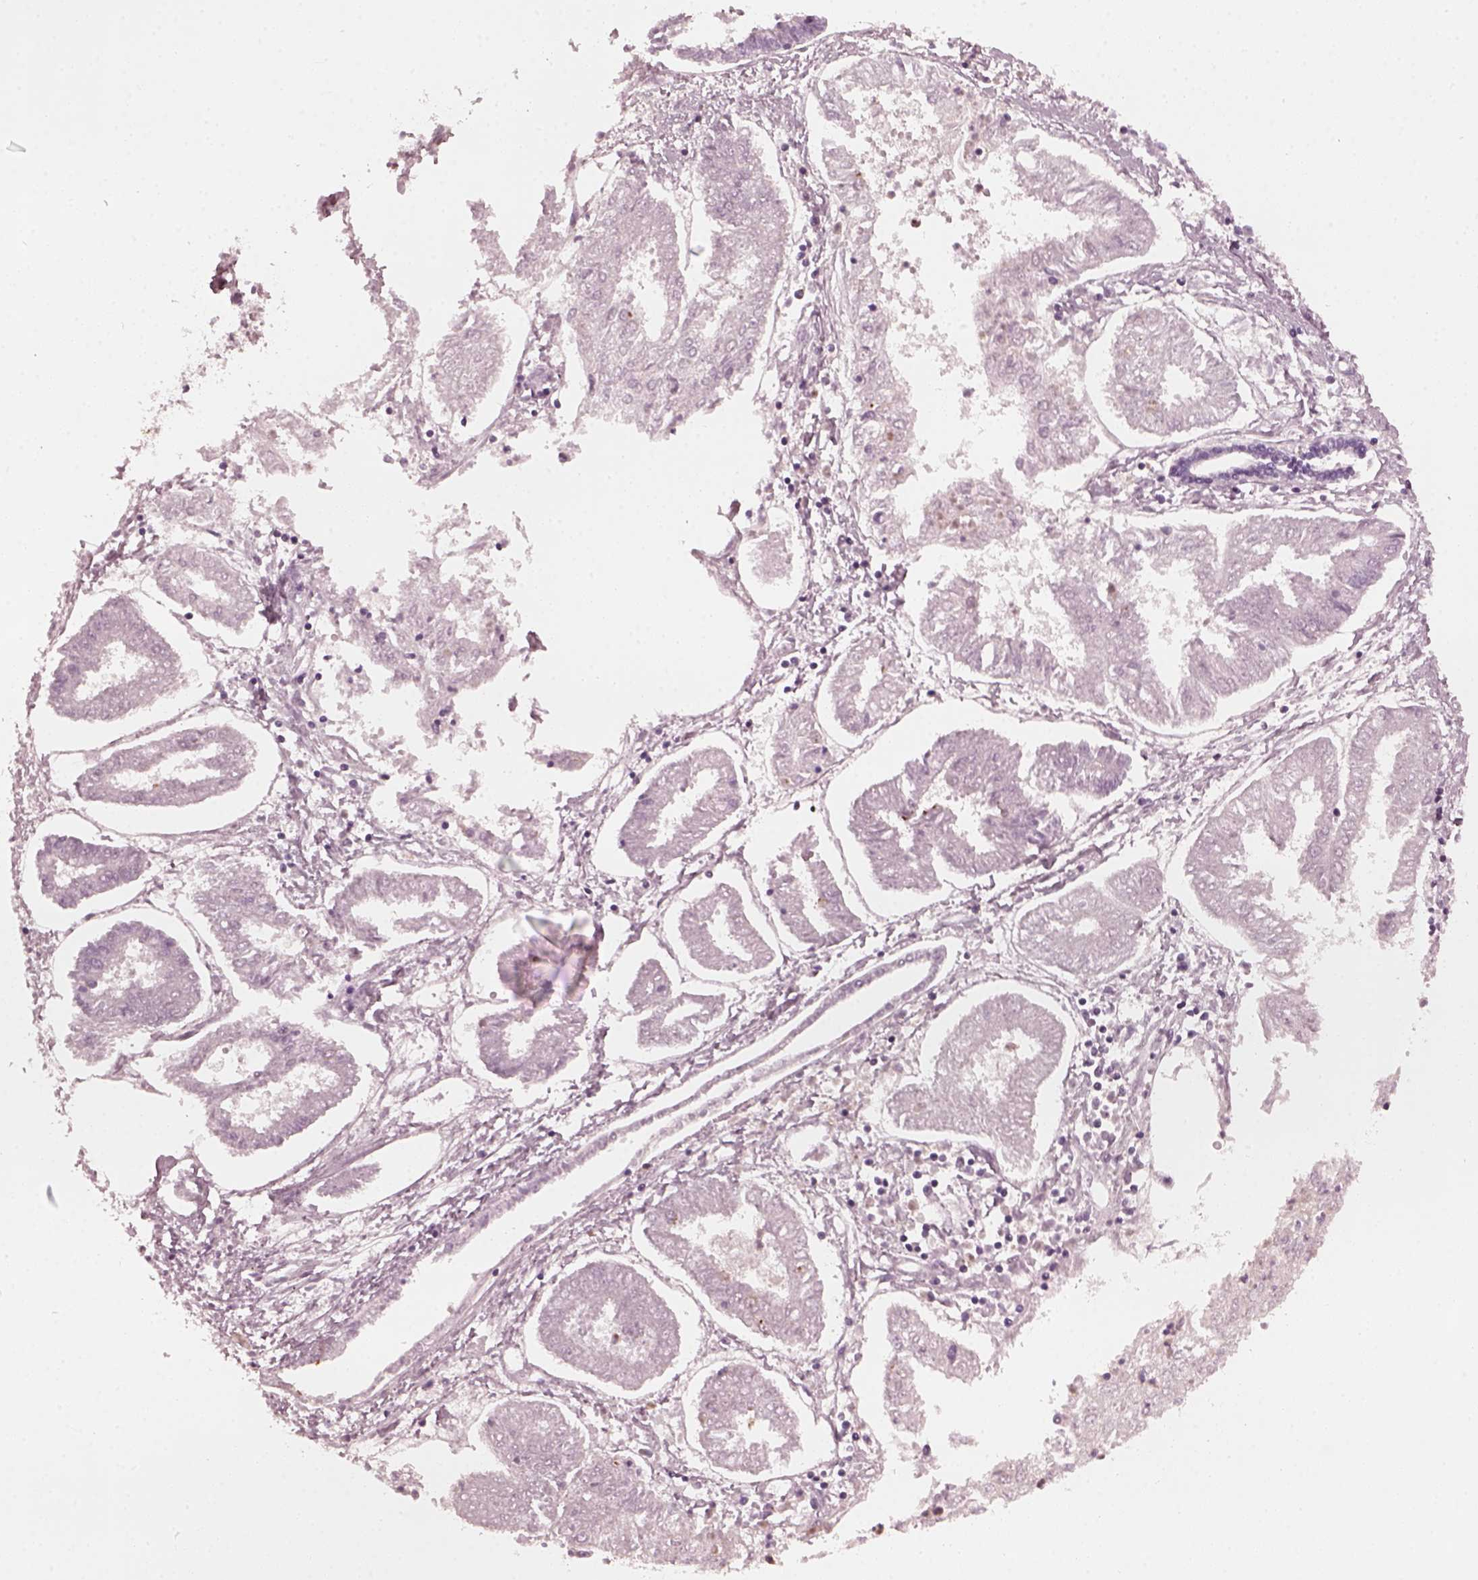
{"staining": {"intensity": "negative", "quantity": "none", "location": "none"}, "tissue": "endometrial cancer", "cell_type": "Tumor cells", "image_type": "cancer", "snomed": [{"axis": "morphology", "description": "Adenocarcinoma, NOS"}, {"axis": "topography", "description": "Endometrium"}], "caption": "A photomicrograph of endometrial cancer (adenocarcinoma) stained for a protein displays no brown staining in tumor cells.", "gene": "CCDC170", "patient": {"sex": "female", "age": 68}}